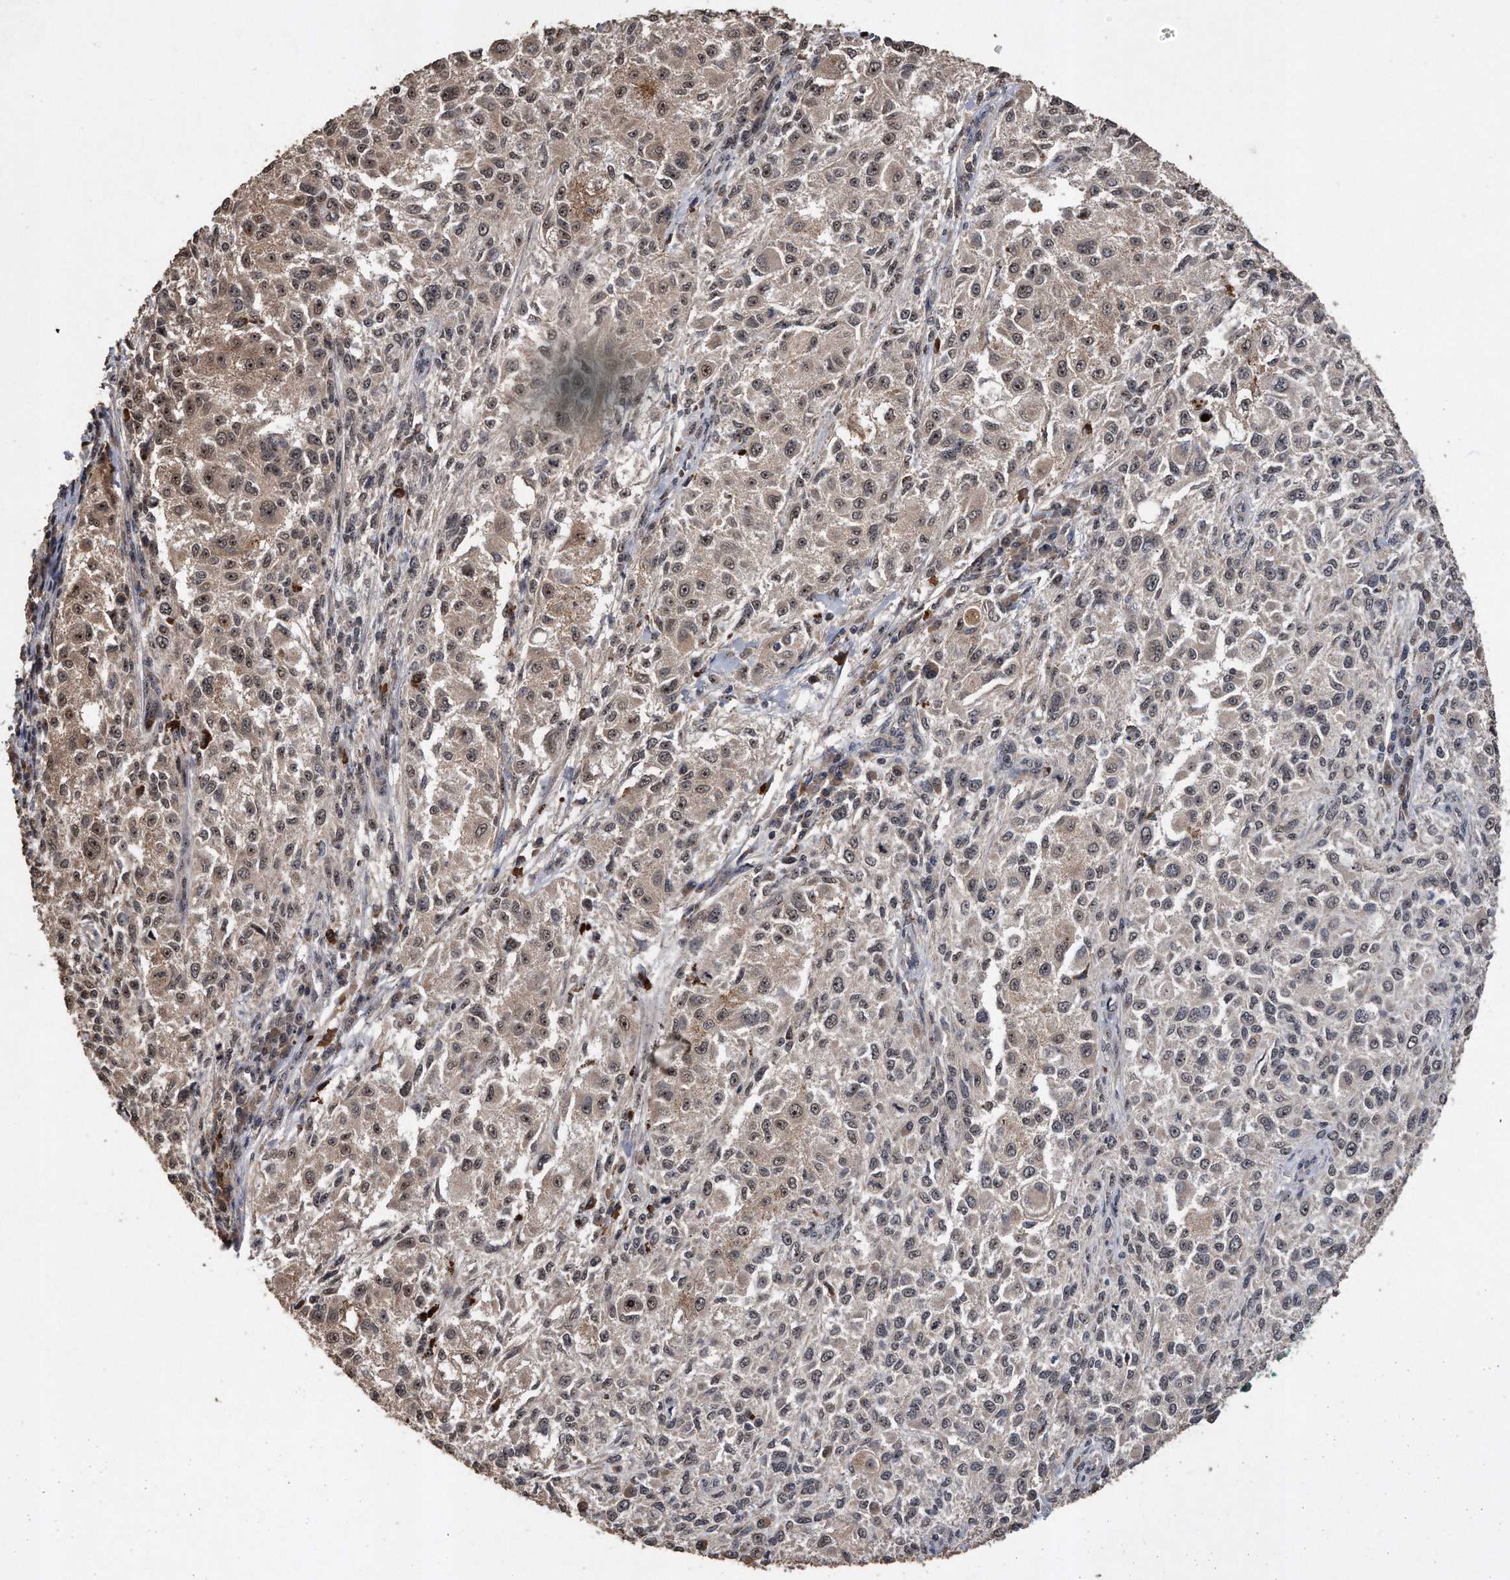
{"staining": {"intensity": "weak", "quantity": "25%-75%", "location": "cytoplasmic/membranous,nuclear"}, "tissue": "melanoma", "cell_type": "Tumor cells", "image_type": "cancer", "snomed": [{"axis": "morphology", "description": "Necrosis, NOS"}, {"axis": "morphology", "description": "Malignant melanoma, NOS"}, {"axis": "topography", "description": "Skin"}], "caption": "Human malignant melanoma stained with a protein marker displays weak staining in tumor cells.", "gene": "PELO", "patient": {"sex": "female", "age": 87}}